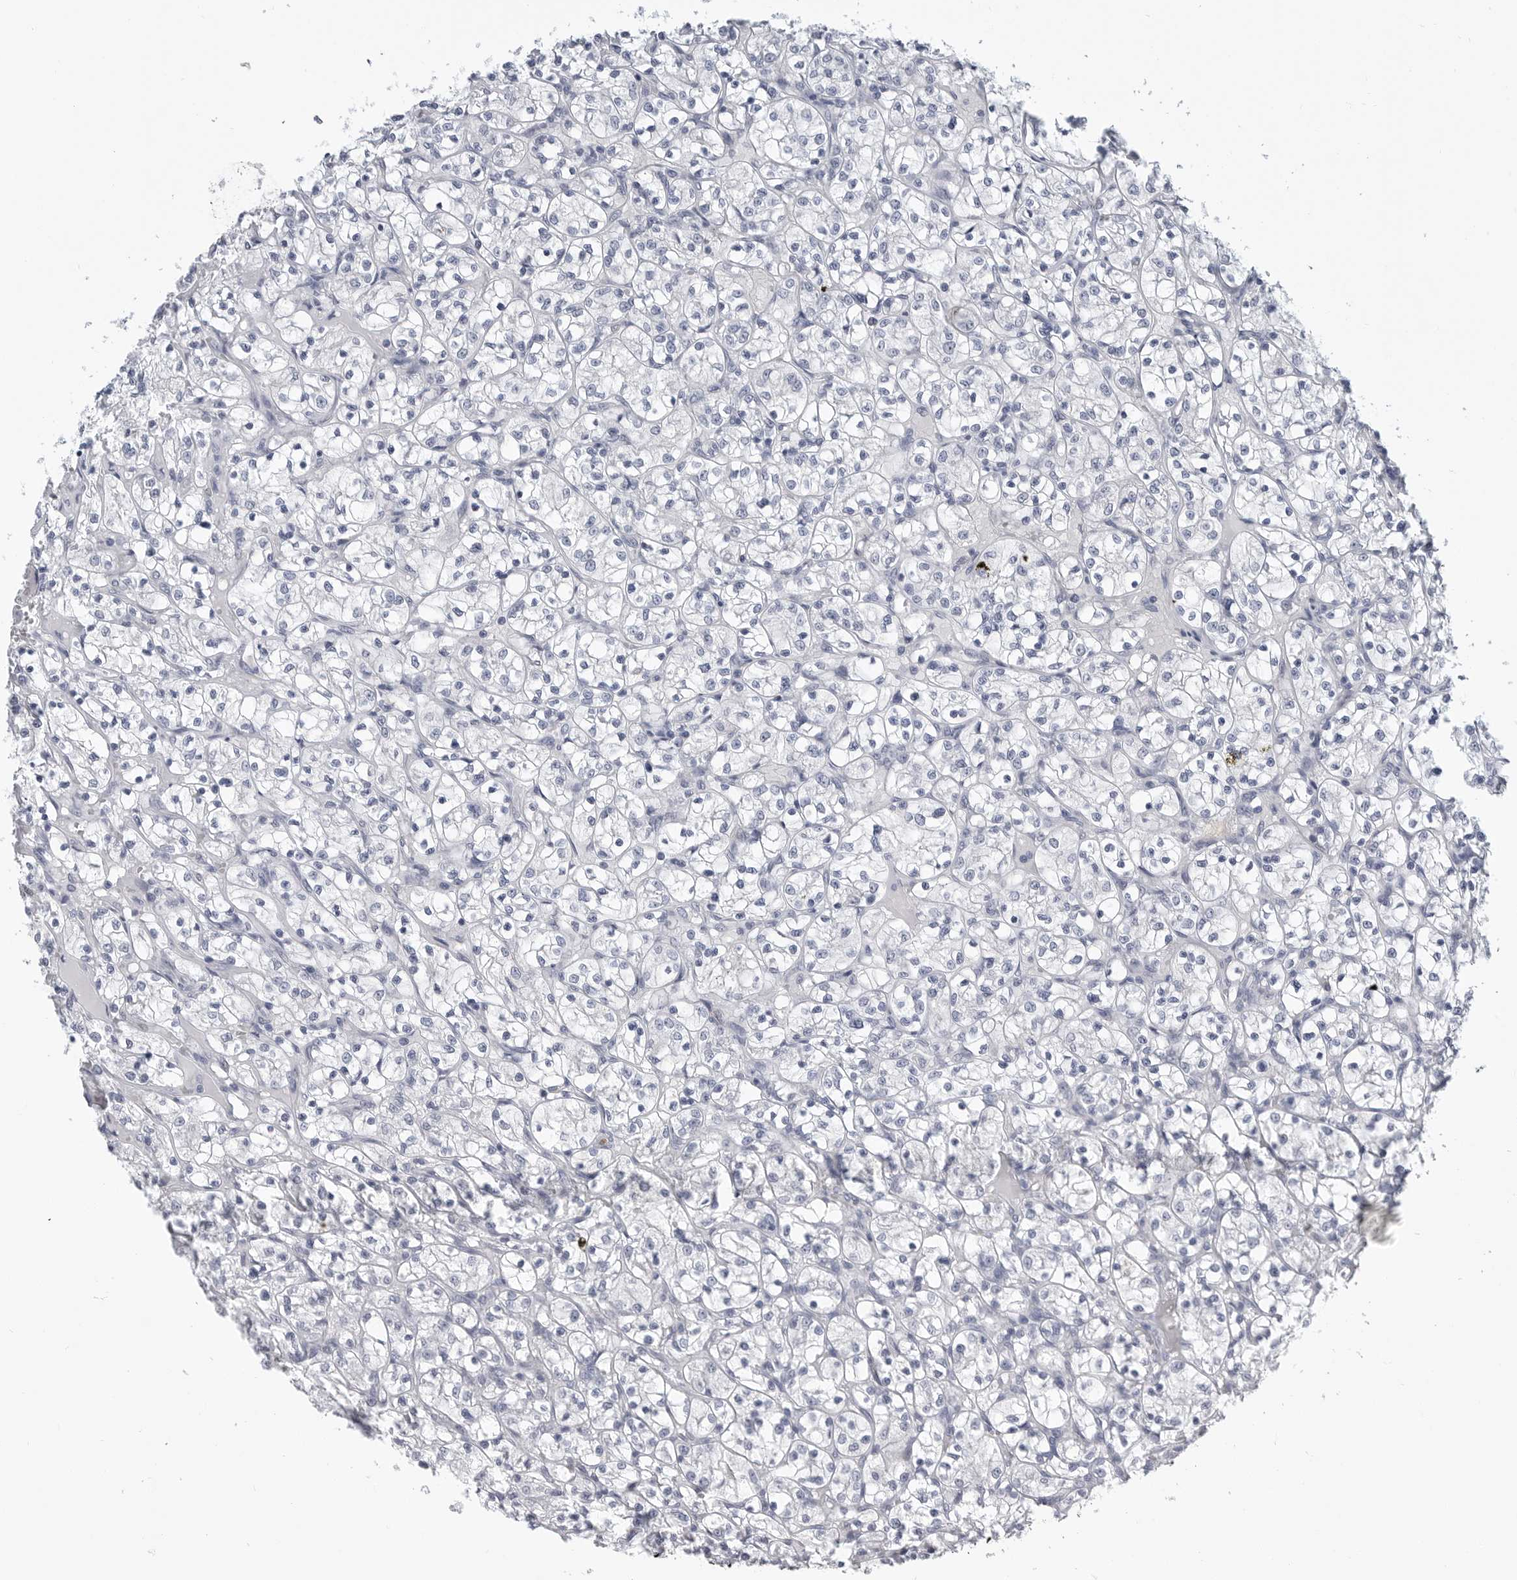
{"staining": {"intensity": "negative", "quantity": "none", "location": "none"}, "tissue": "renal cancer", "cell_type": "Tumor cells", "image_type": "cancer", "snomed": [{"axis": "morphology", "description": "Adenocarcinoma, NOS"}, {"axis": "topography", "description": "Kidney"}], "caption": "DAB (3,3'-diaminobenzidine) immunohistochemical staining of renal cancer reveals no significant staining in tumor cells. The staining is performed using DAB brown chromogen with nuclei counter-stained in using hematoxylin.", "gene": "PLN", "patient": {"sex": "female", "age": 69}}